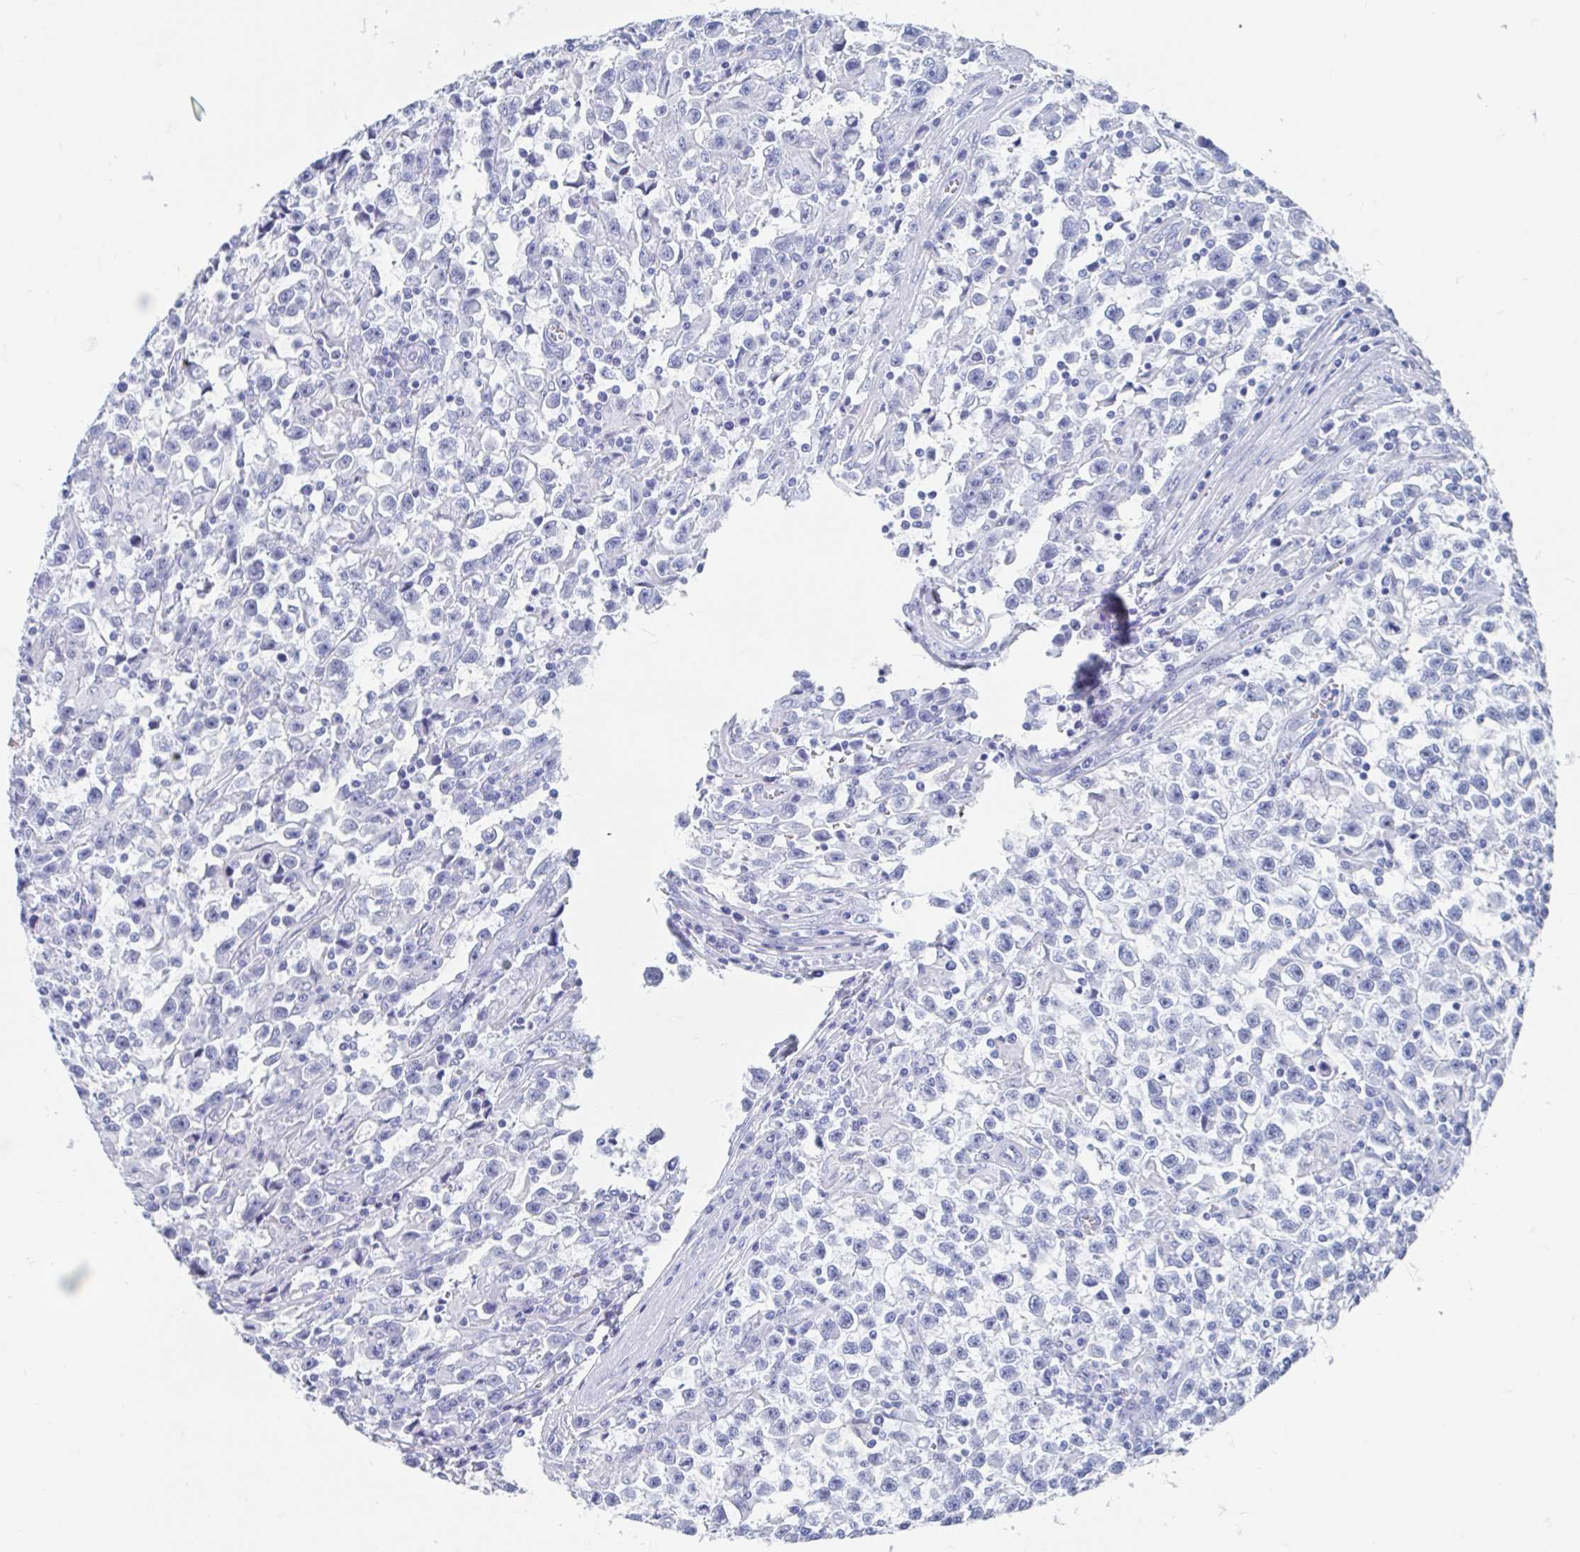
{"staining": {"intensity": "negative", "quantity": "none", "location": "none"}, "tissue": "testis cancer", "cell_type": "Tumor cells", "image_type": "cancer", "snomed": [{"axis": "morphology", "description": "Seminoma, NOS"}, {"axis": "topography", "description": "Testis"}], "caption": "Tumor cells show no significant protein expression in testis seminoma.", "gene": "C10orf53", "patient": {"sex": "male", "age": 31}}